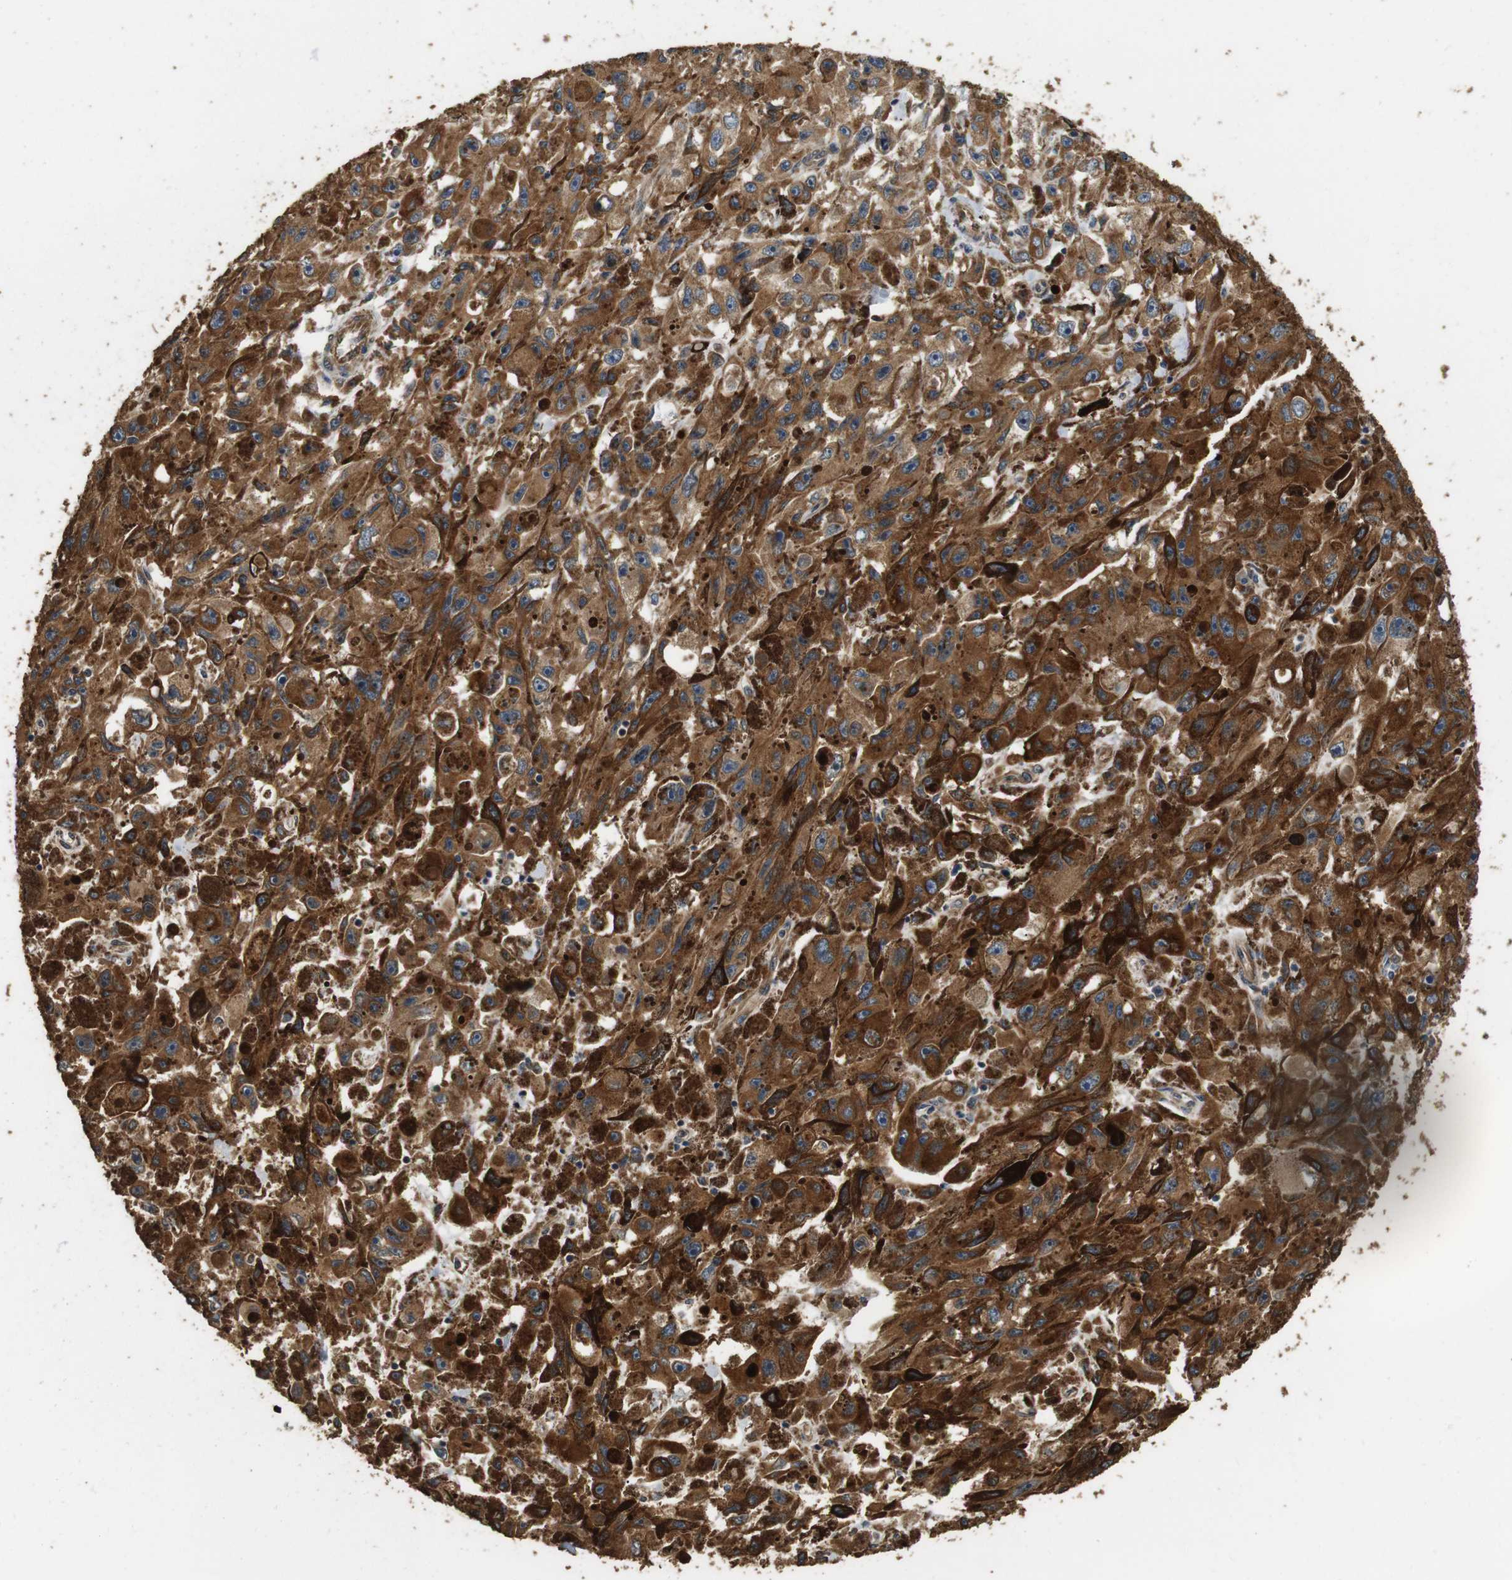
{"staining": {"intensity": "strong", "quantity": ">75%", "location": "cytoplasmic/membranous"}, "tissue": "melanoma", "cell_type": "Tumor cells", "image_type": "cancer", "snomed": [{"axis": "morphology", "description": "Malignant melanoma, NOS"}, {"axis": "topography", "description": "Skin"}], "caption": "Malignant melanoma stained with a protein marker displays strong staining in tumor cells.", "gene": "CNPY4", "patient": {"sex": "female", "age": 104}}